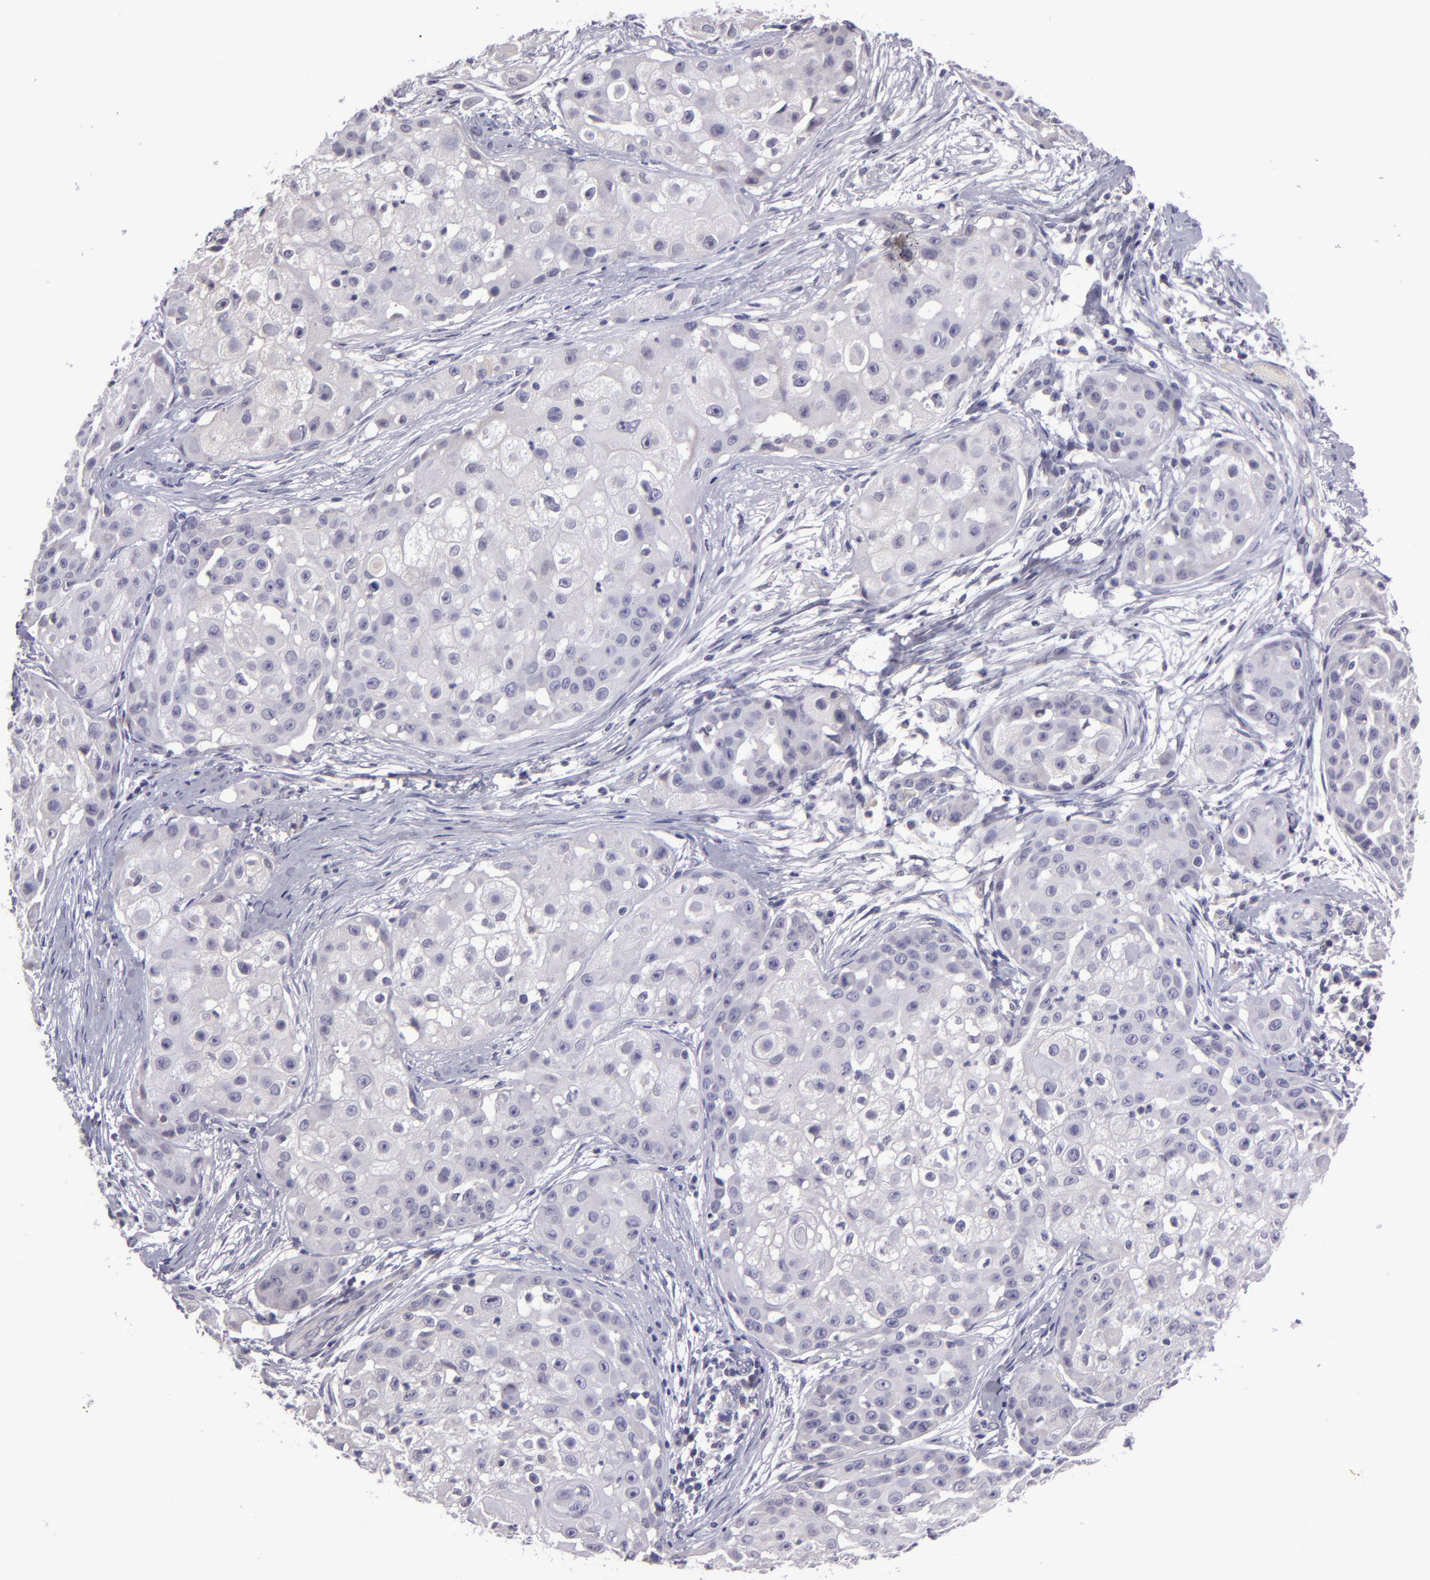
{"staining": {"intensity": "negative", "quantity": "none", "location": "none"}, "tissue": "skin cancer", "cell_type": "Tumor cells", "image_type": "cancer", "snomed": [{"axis": "morphology", "description": "Squamous cell carcinoma, NOS"}, {"axis": "topography", "description": "Skin"}], "caption": "Immunohistochemistry (IHC) of human skin cancer (squamous cell carcinoma) displays no expression in tumor cells. (Stains: DAB (3,3'-diaminobenzidine) immunohistochemistry (IHC) with hematoxylin counter stain, Microscopy: brightfield microscopy at high magnification).", "gene": "SNCB", "patient": {"sex": "female", "age": 57}}